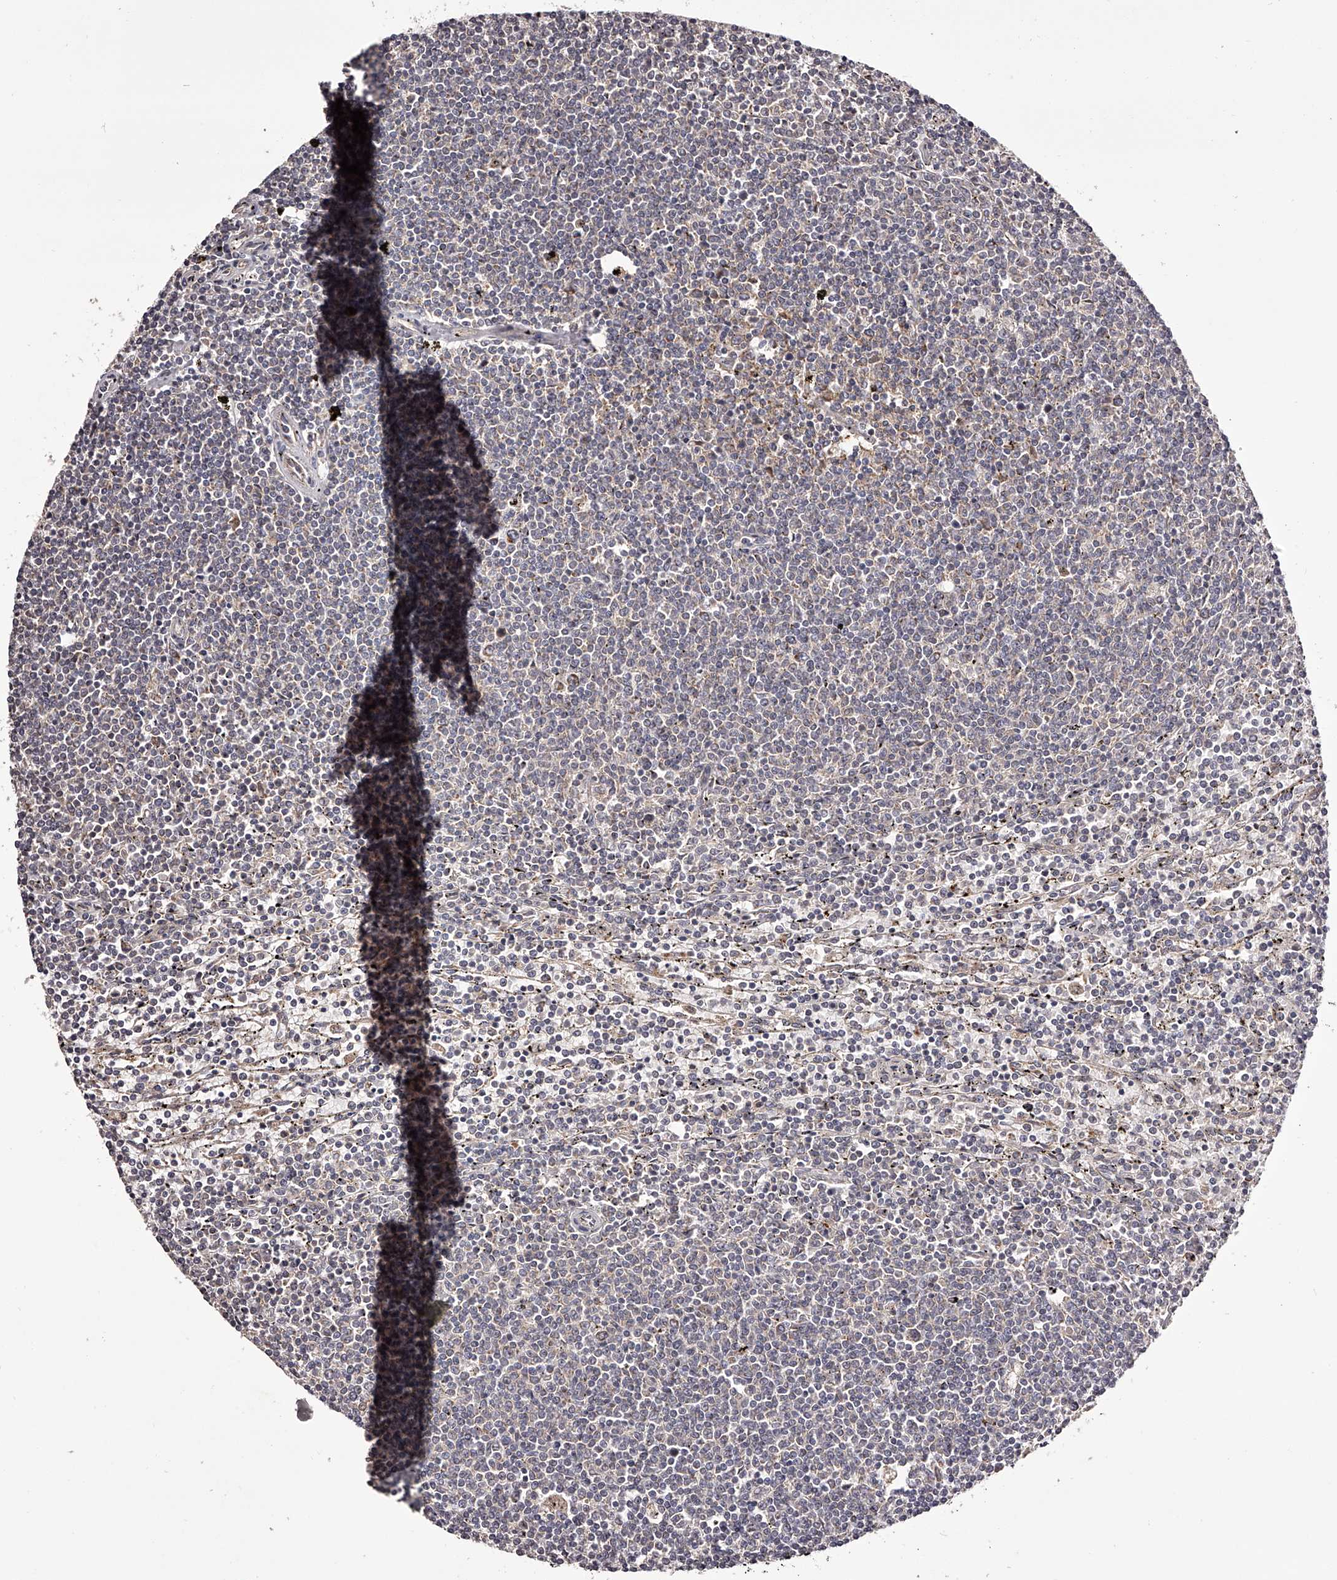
{"staining": {"intensity": "weak", "quantity": "<25%", "location": "cytoplasmic/membranous"}, "tissue": "lymphoma", "cell_type": "Tumor cells", "image_type": "cancer", "snomed": [{"axis": "morphology", "description": "Malignant lymphoma, non-Hodgkin's type, Low grade"}, {"axis": "topography", "description": "Spleen"}], "caption": "This is an immunohistochemistry micrograph of human malignant lymphoma, non-Hodgkin's type (low-grade). There is no staining in tumor cells.", "gene": "ODF2L", "patient": {"sex": "female", "age": 50}}